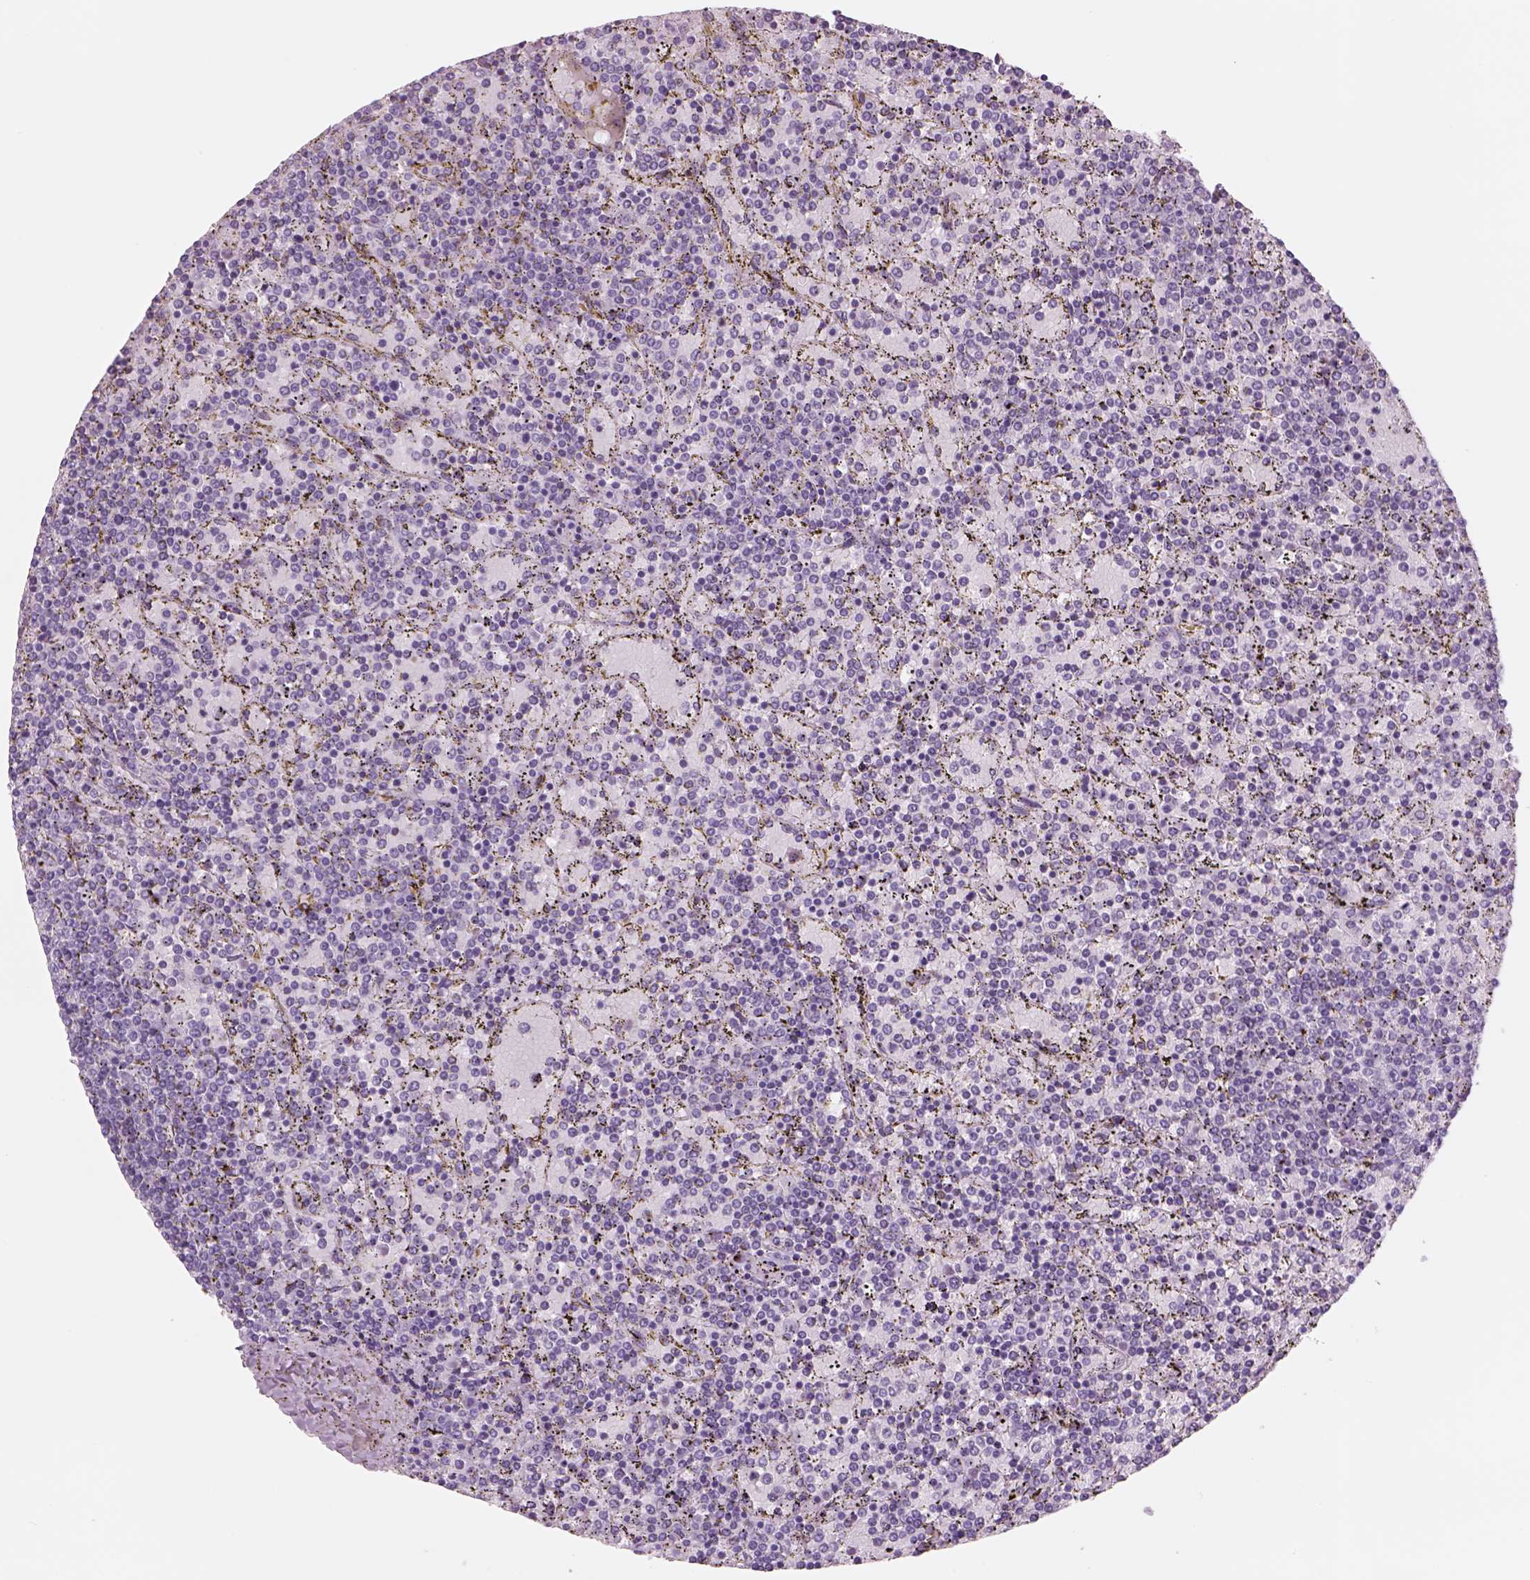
{"staining": {"intensity": "negative", "quantity": "none", "location": "none"}, "tissue": "lymphoma", "cell_type": "Tumor cells", "image_type": "cancer", "snomed": [{"axis": "morphology", "description": "Malignant lymphoma, non-Hodgkin's type, Low grade"}, {"axis": "topography", "description": "Spleen"}], "caption": "Lymphoma was stained to show a protein in brown. There is no significant positivity in tumor cells.", "gene": "RHO", "patient": {"sex": "female", "age": 77}}